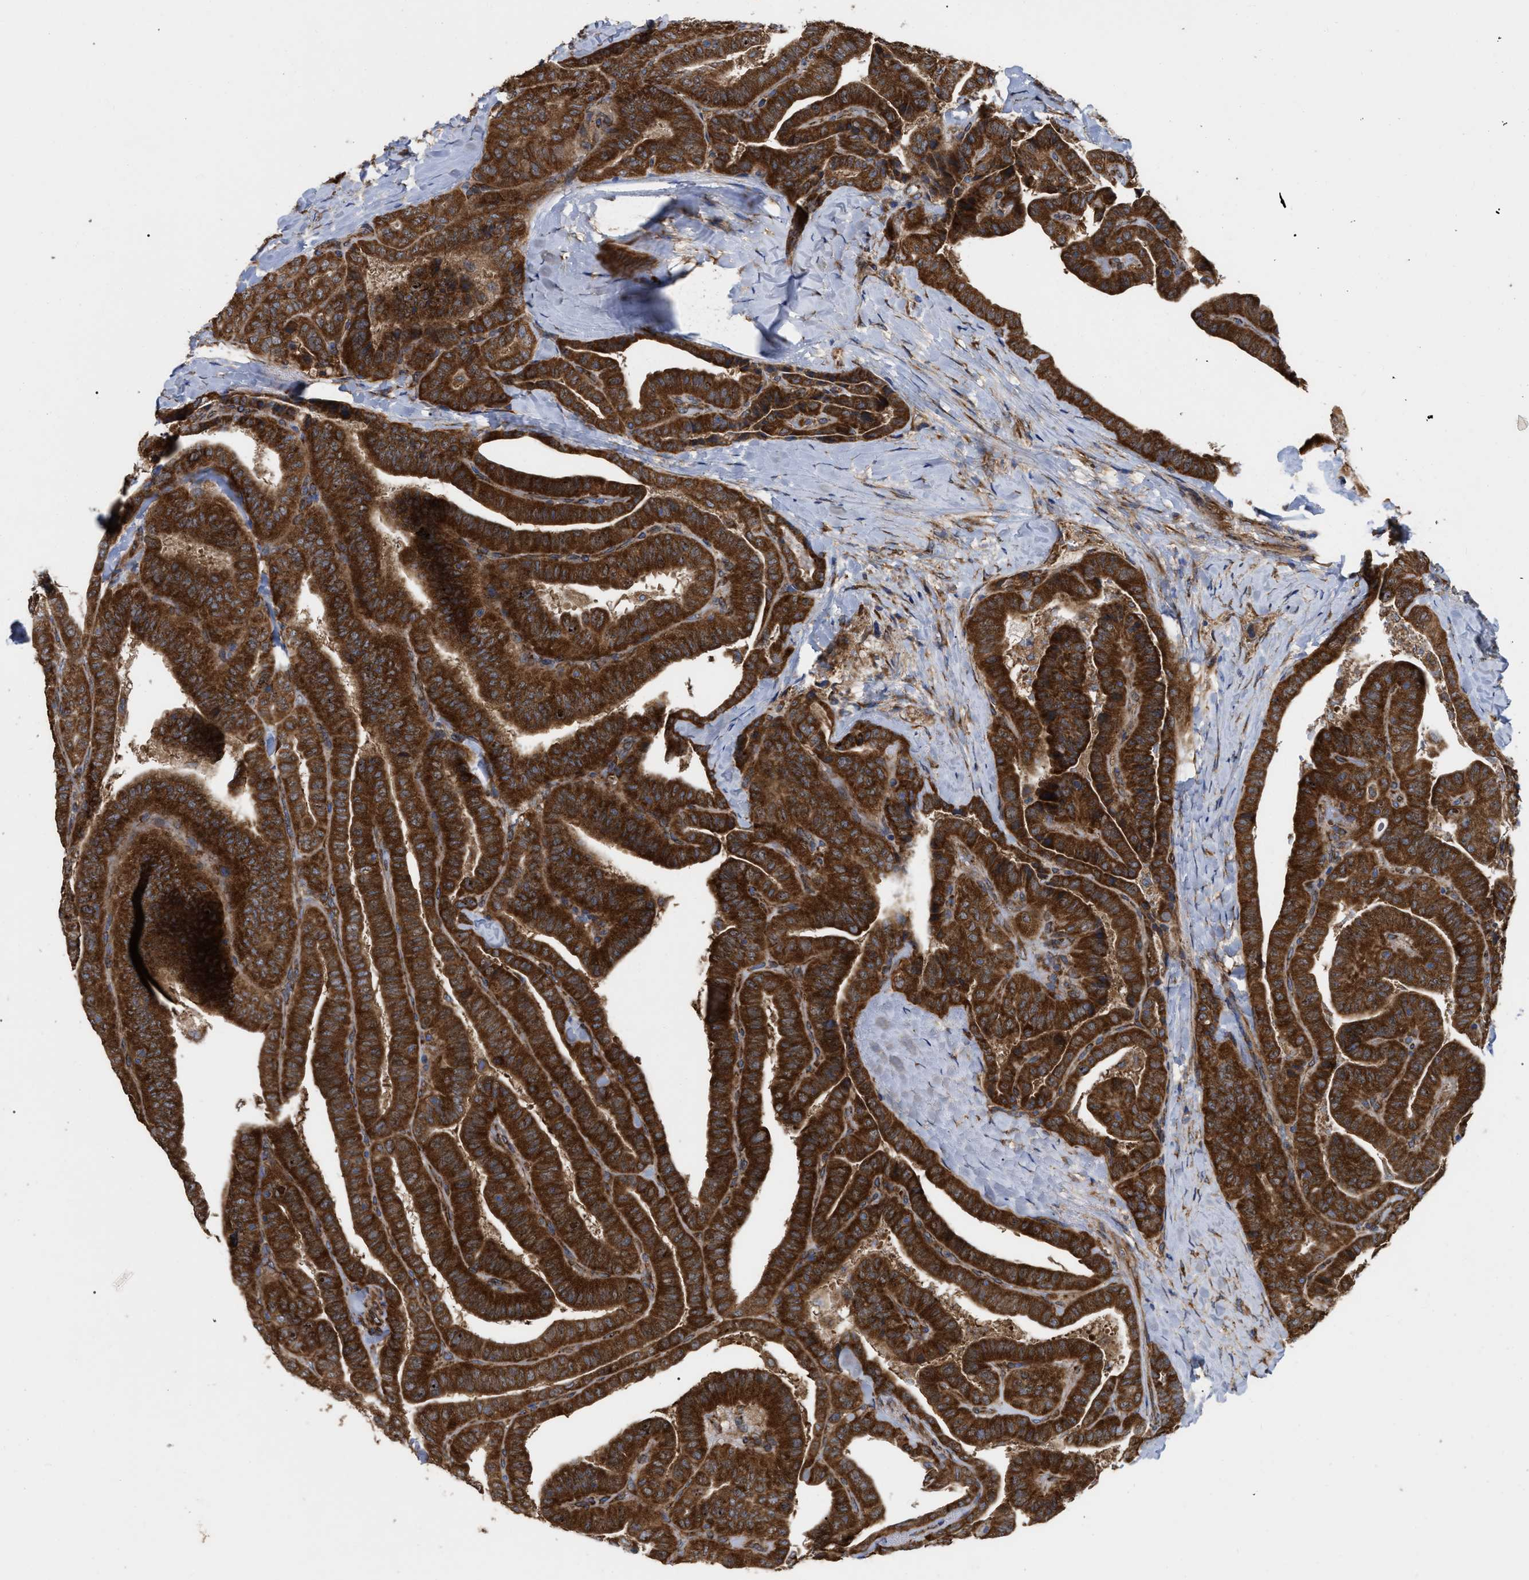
{"staining": {"intensity": "strong", "quantity": ">75%", "location": "cytoplasmic/membranous"}, "tissue": "thyroid cancer", "cell_type": "Tumor cells", "image_type": "cancer", "snomed": [{"axis": "morphology", "description": "Papillary adenocarcinoma, NOS"}, {"axis": "topography", "description": "Thyroid gland"}], "caption": "Immunohistochemistry (IHC) (DAB (3,3'-diaminobenzidine)) staining of human thyroid cancer demonstrates strong cytoplasmic/membranous protein positivity in about >75% of tumor cells. (IHC, brightfield microscopy, high magnification).", "gene": "FAM120A", "patient": {"sex": "male", "age": 77}}